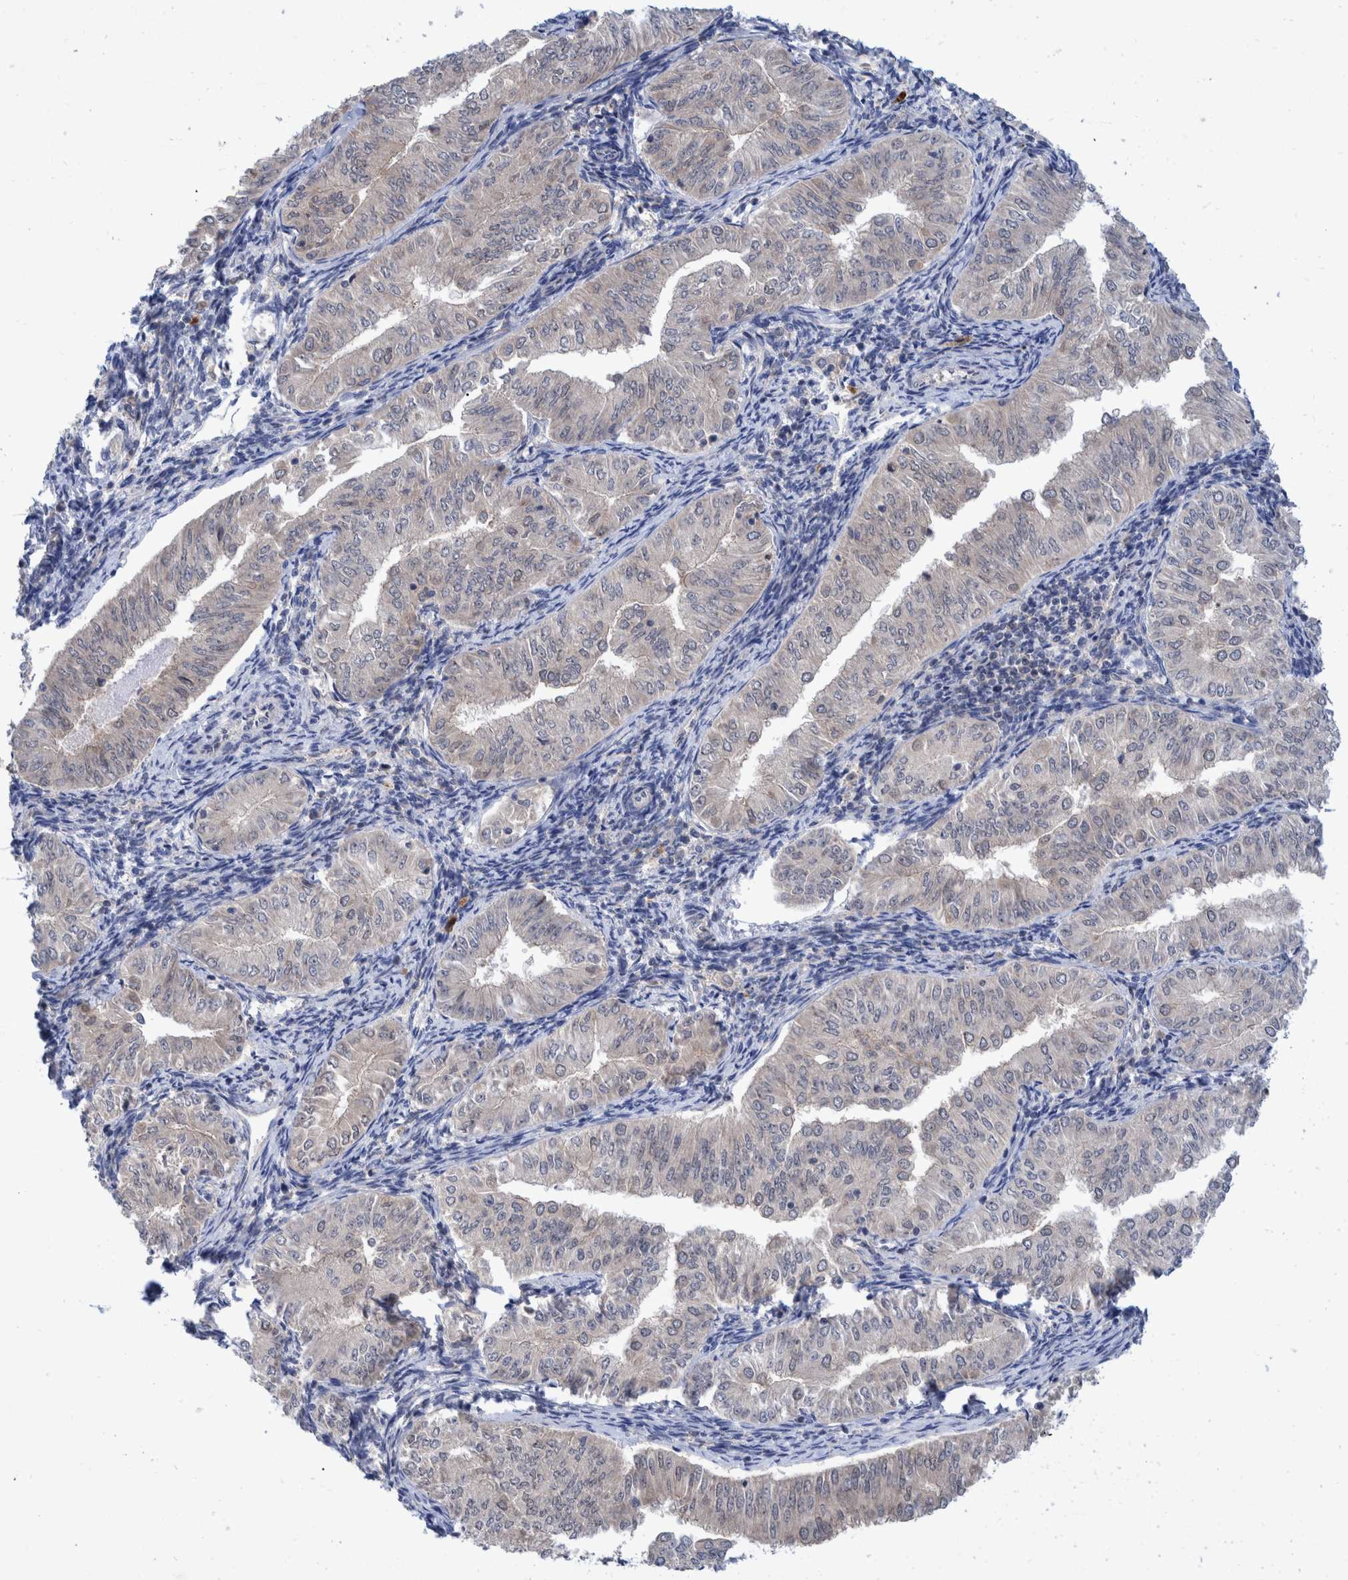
{"staining": {"intensity": "negative", "quantity": "none", "location": "none"}, "tissue": "endometrial cancer", "cell_type": "Tumor cells", "image_type": "cancer", "snomed": [{"axis": "morphology", "description": "Normal tissue, NOS"}, {"axis": "morphology", "description": "Adenocarcinoma, NOS"}, {"axis": "topography", "description": "Endometrium"}], "caption": "Immunohistochemistry (IHC) image of neoplastic tissue: human endometrial adenocarcinoma stained with DAB reveals no significant protein expression in tumor cells.", "gene": "PLPBP", "patient": {"sex": "female", "age": 53}}